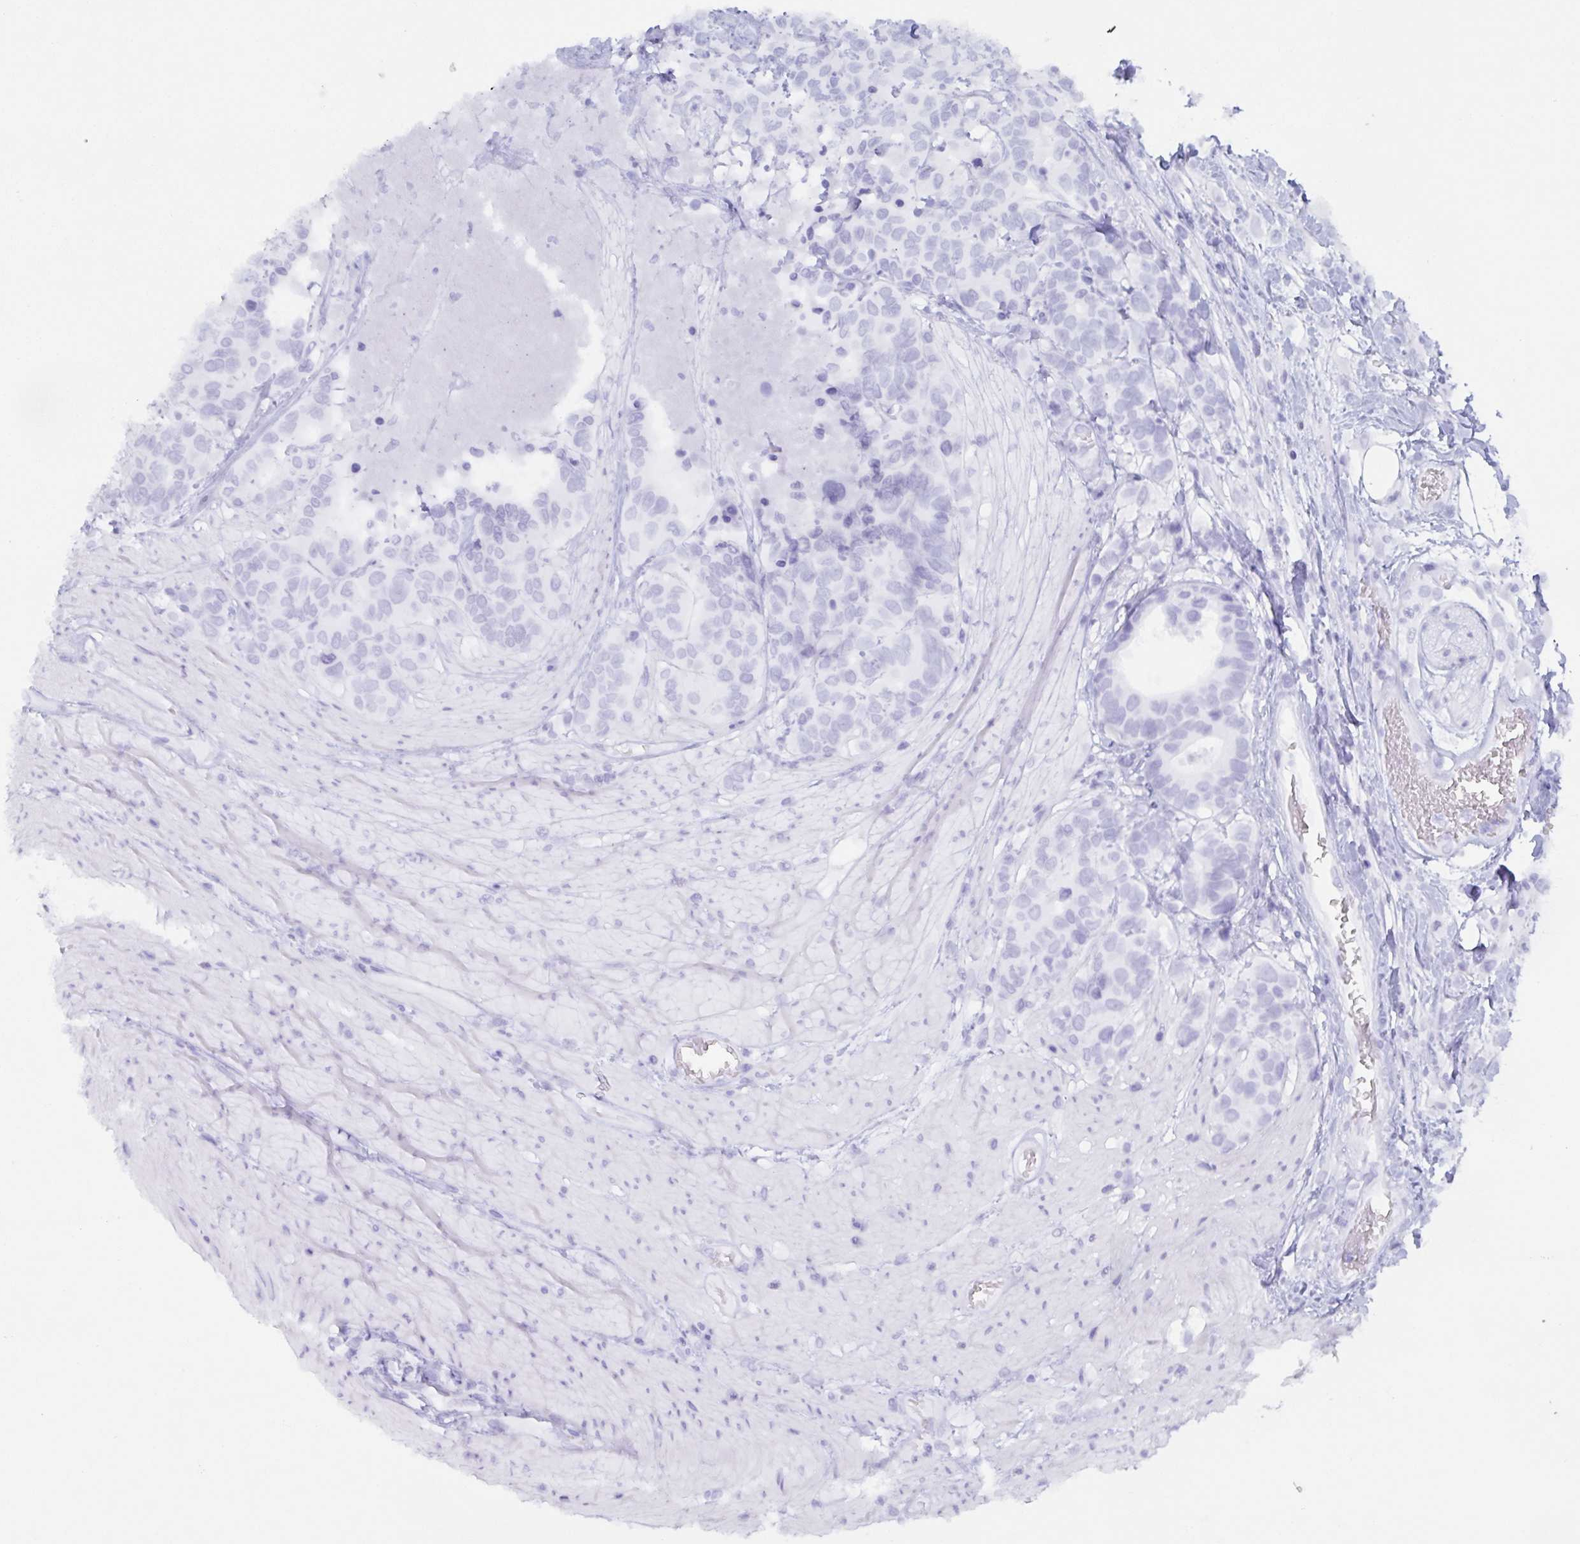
{"staining": {"intensity": "negative", "quantity": "none", "location": "none"}, "tissue": "colorectal cancer", "cell_type": "Tumor cells", "image_type": "cancer", "snomed": [{"axis": "morphology", "description": "Adenocarcinoma, NOS"}, {"axis": "topography", "description": "Rectum"}], "caption": "Tumor cells are negative for brown protein staining in colorectal cancer.", "gene": "AGFG2", "patient": {"sex": "female", "age": 62}}